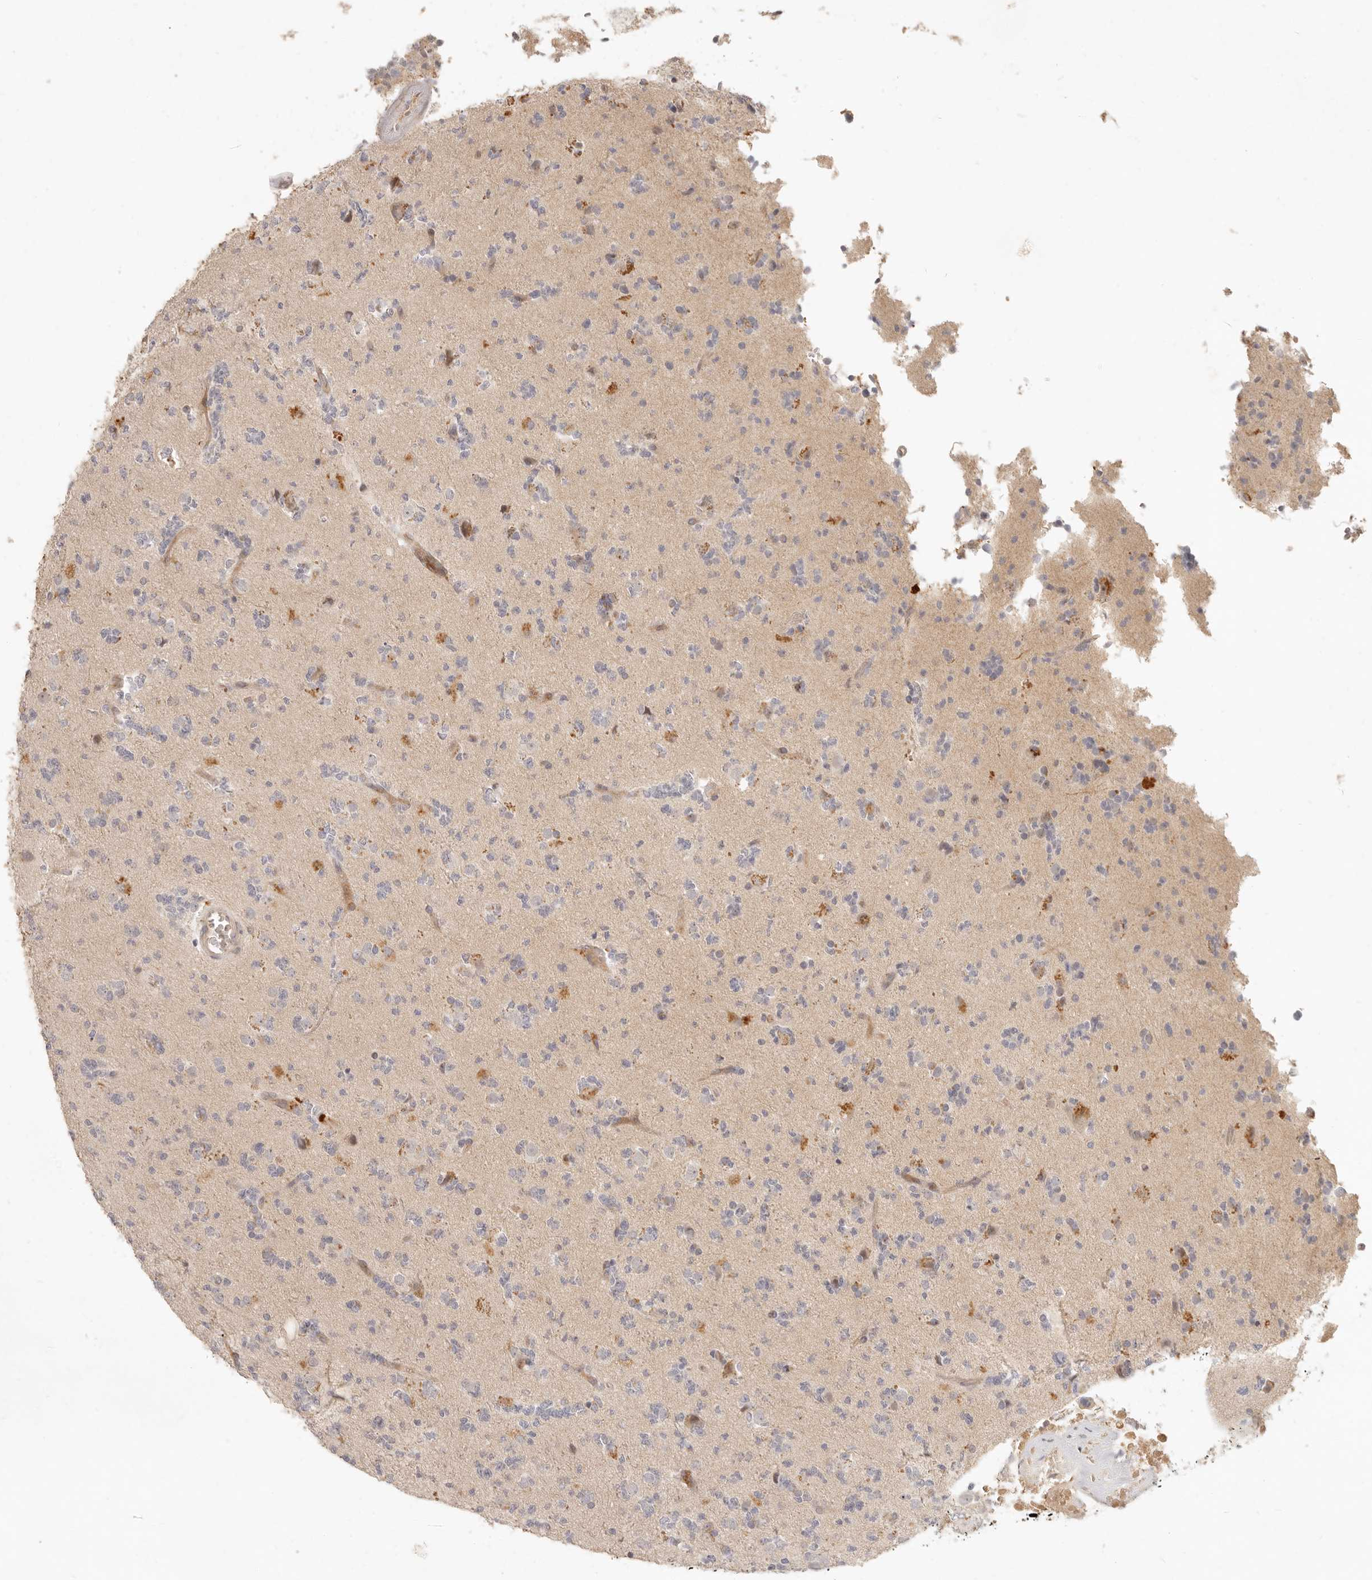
{"staining": {"intensity": "negative", "quantity": "none", "location": "none"}, "tissue": "glioma", "cell_type": "Tumor cells", "image_type": "cancer", "snomed": [{"axis": "morphology", "description": "Glioma, malignant, High grade"}, {"axis": "topography", "description": "Brain"}], "caption": "IHC micrograph of glioma stained for a protein (brown), which demonstrates no expression in tumor cells.", "gene": "UBXN11", "patient": {"sex": "female", "age": 62}}